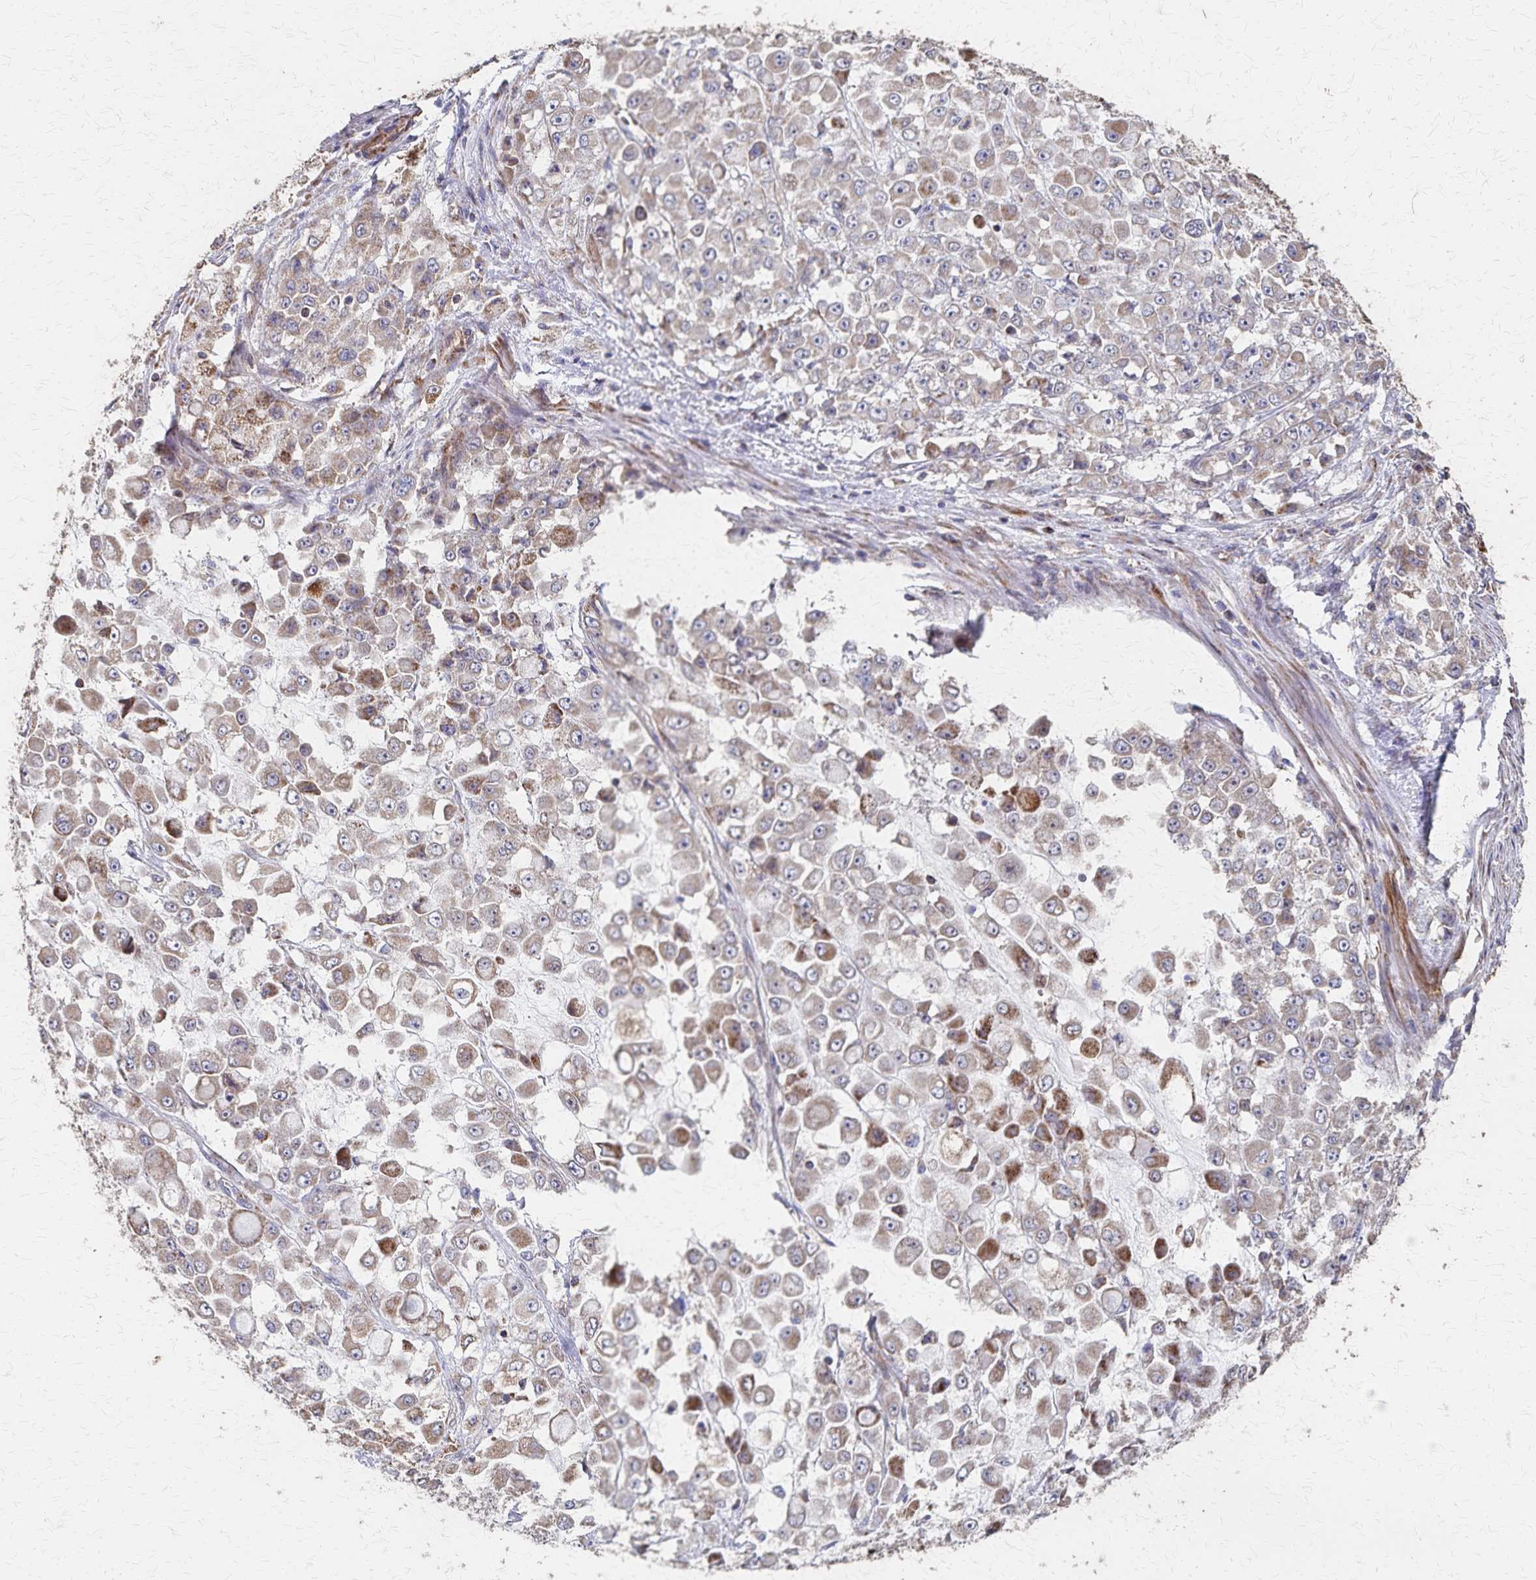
{"staining": {"intensity": "weak", "quantity": ">75%", "location": "cytoplasmic/membranous"}, "tissue": "stomach cancer", "cell_type": "Tumor cells", "image_type": "cancer", "snomed": [{"axis": "morphology", "description": "Adenocarcinoma, NOS"}, {"axis": "topography", "description": "Stomach"}], "caption": "A low amount of weak cytoplasmic/membranous positivity is seen in approximately >75% of tumor cells in stomach cancer tissue. The protein of interest is stained brown, and the nuclei are stained in blue (DAB IHC with brightfield microscopy, high magnification).", "gene": "PGAP2", "patient": {"sex": "female", "age": 76}}